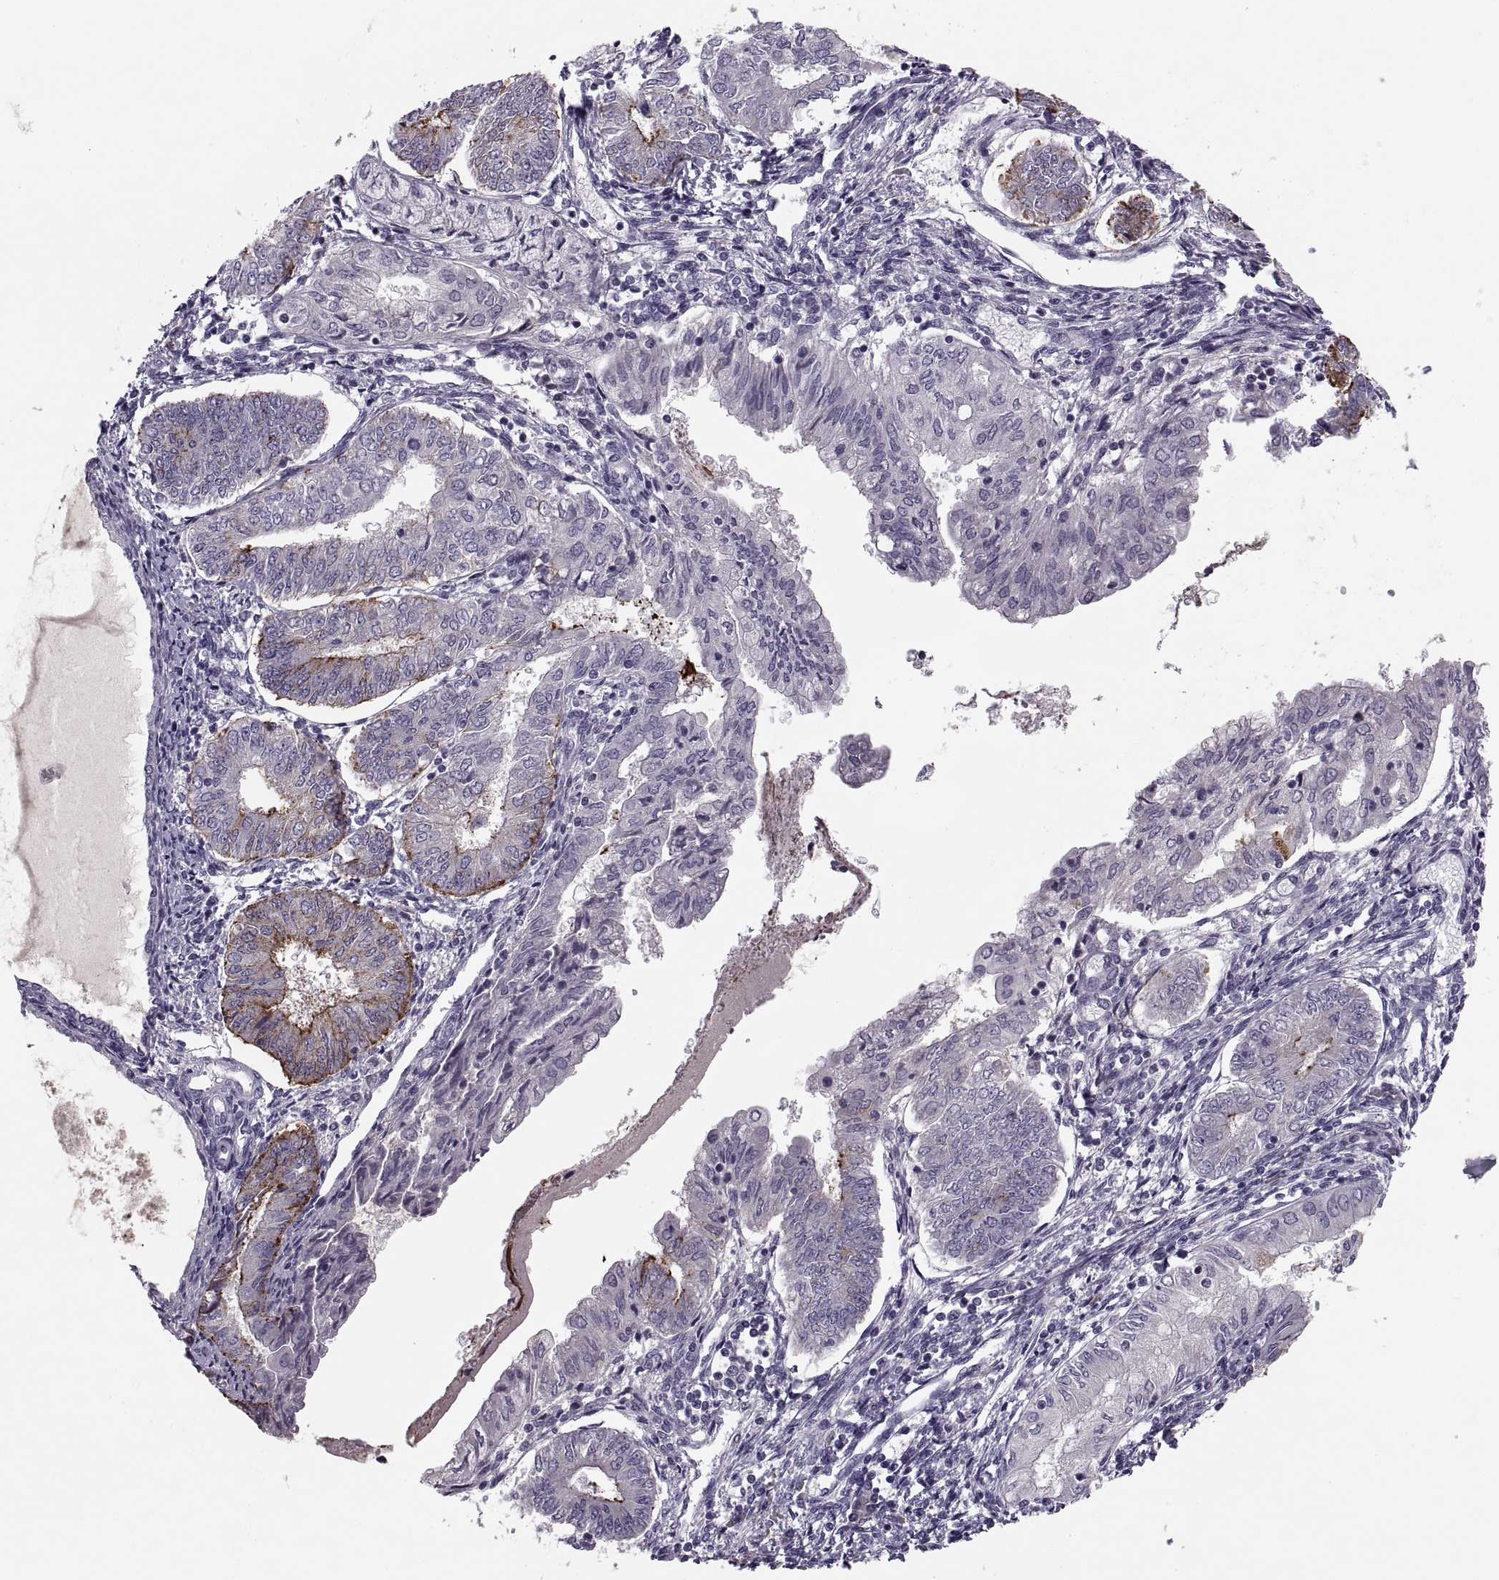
{"staining": {"intensity": "moderate", "quantity": "<25%", "location": "cytoplasmic/membranous"}, "tissue": "endometrial cancer", "cell_type": "Tumor cells", "image_type": "cancer", "snomed": [{"axis": "morphology", "description": "Adenocarcinoma, NOS"}, {"axis": "topography", "description": "Endometrium"}], "caption": "A high-resolution histopathology image shows IHC staining of adenocarcinoma (endometrial), which demonstrates moderate cytoplasmic/membranous expression in approximately <25% of tumor cells.", "gene": "CACNA1F", "patient": {"sex": "female", "age": 68}}